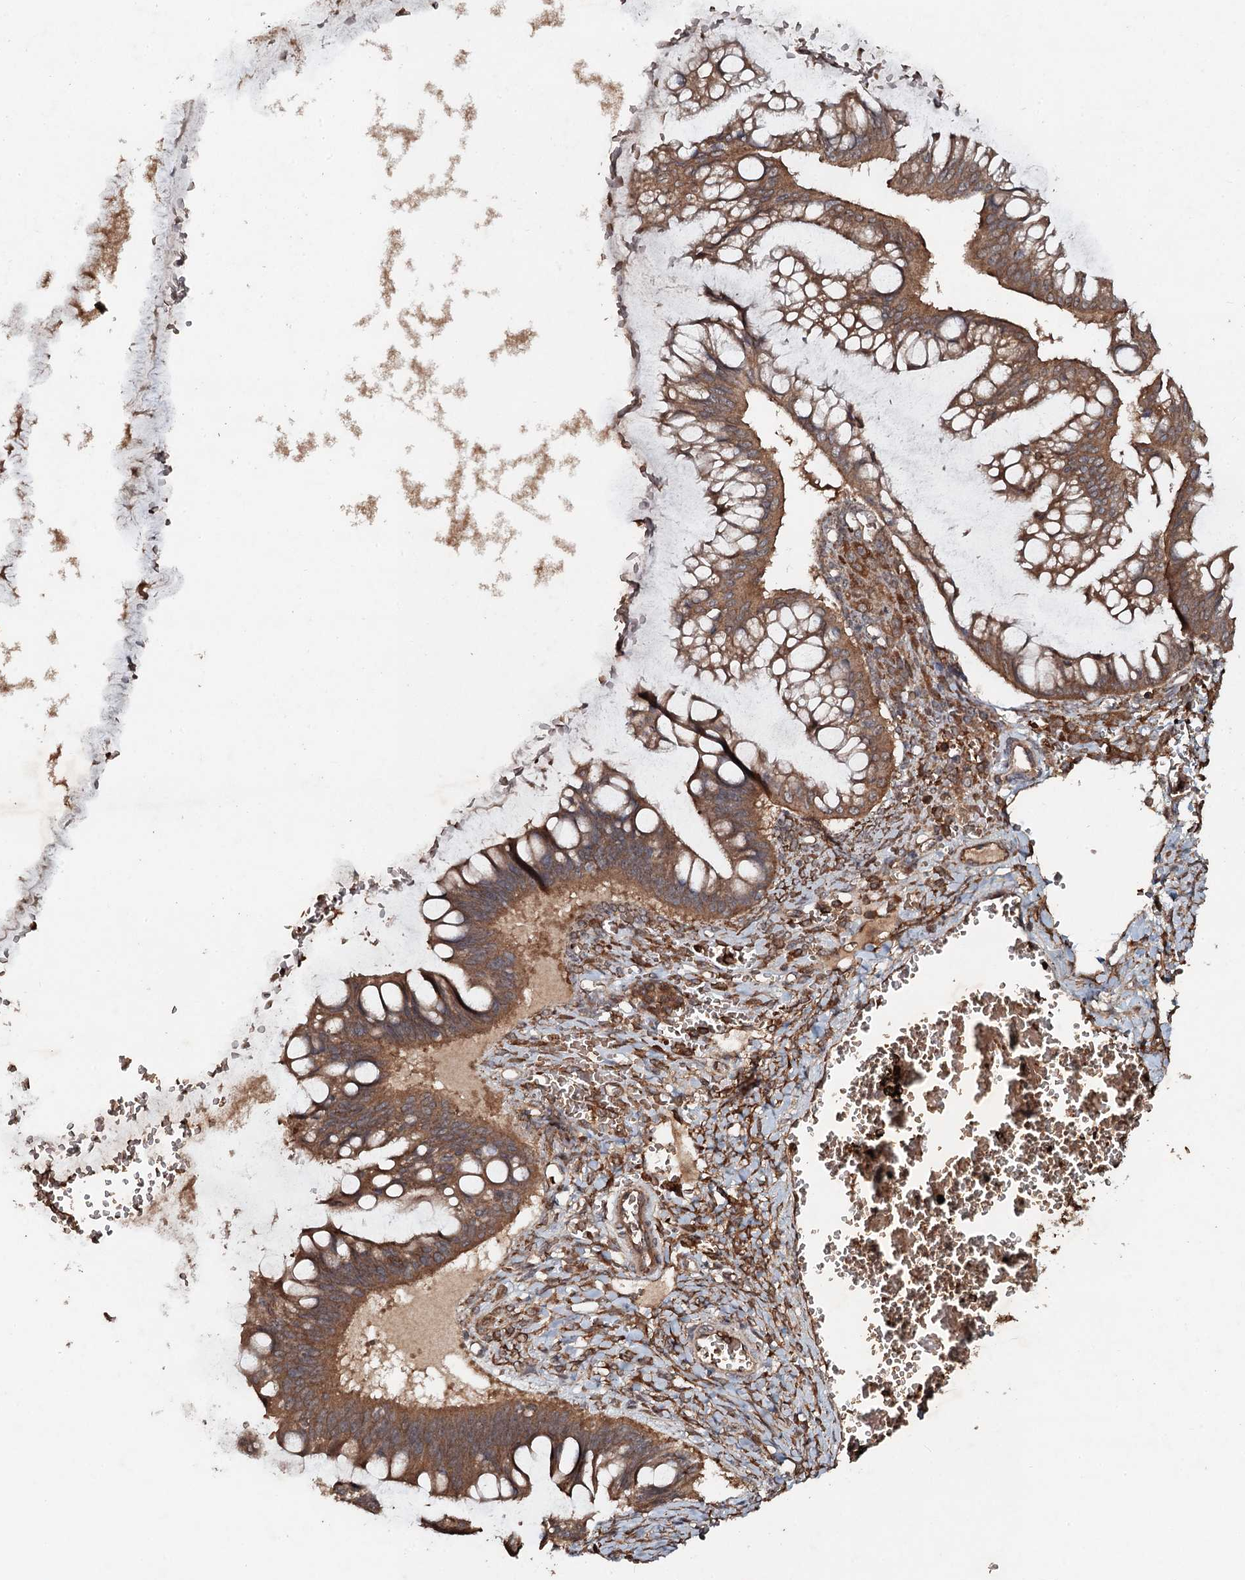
{"staining": {"intensity": "moderate", "quantity": ">75%", "location": "cytoplasmic/membranous"}, "tissue": "ovarian cancer", "cell_type": "Tumor cells", "image_type": "cancer", "snomed": [{"axis": "morphology", "description": "Cystadenocarcinoma, mucinous, NOS"}, {"axis": "topography", "description": "Ovary"}], "caption": "Brown immunohistochemical staining in ovarian mucinous cystadenocarcinoma demonstrates moderate cytoplasmic/membranous expression in about >75% of tumor cells.", "gene": "ADGRG3", "patient": {"sex": "female", "age": 73}}